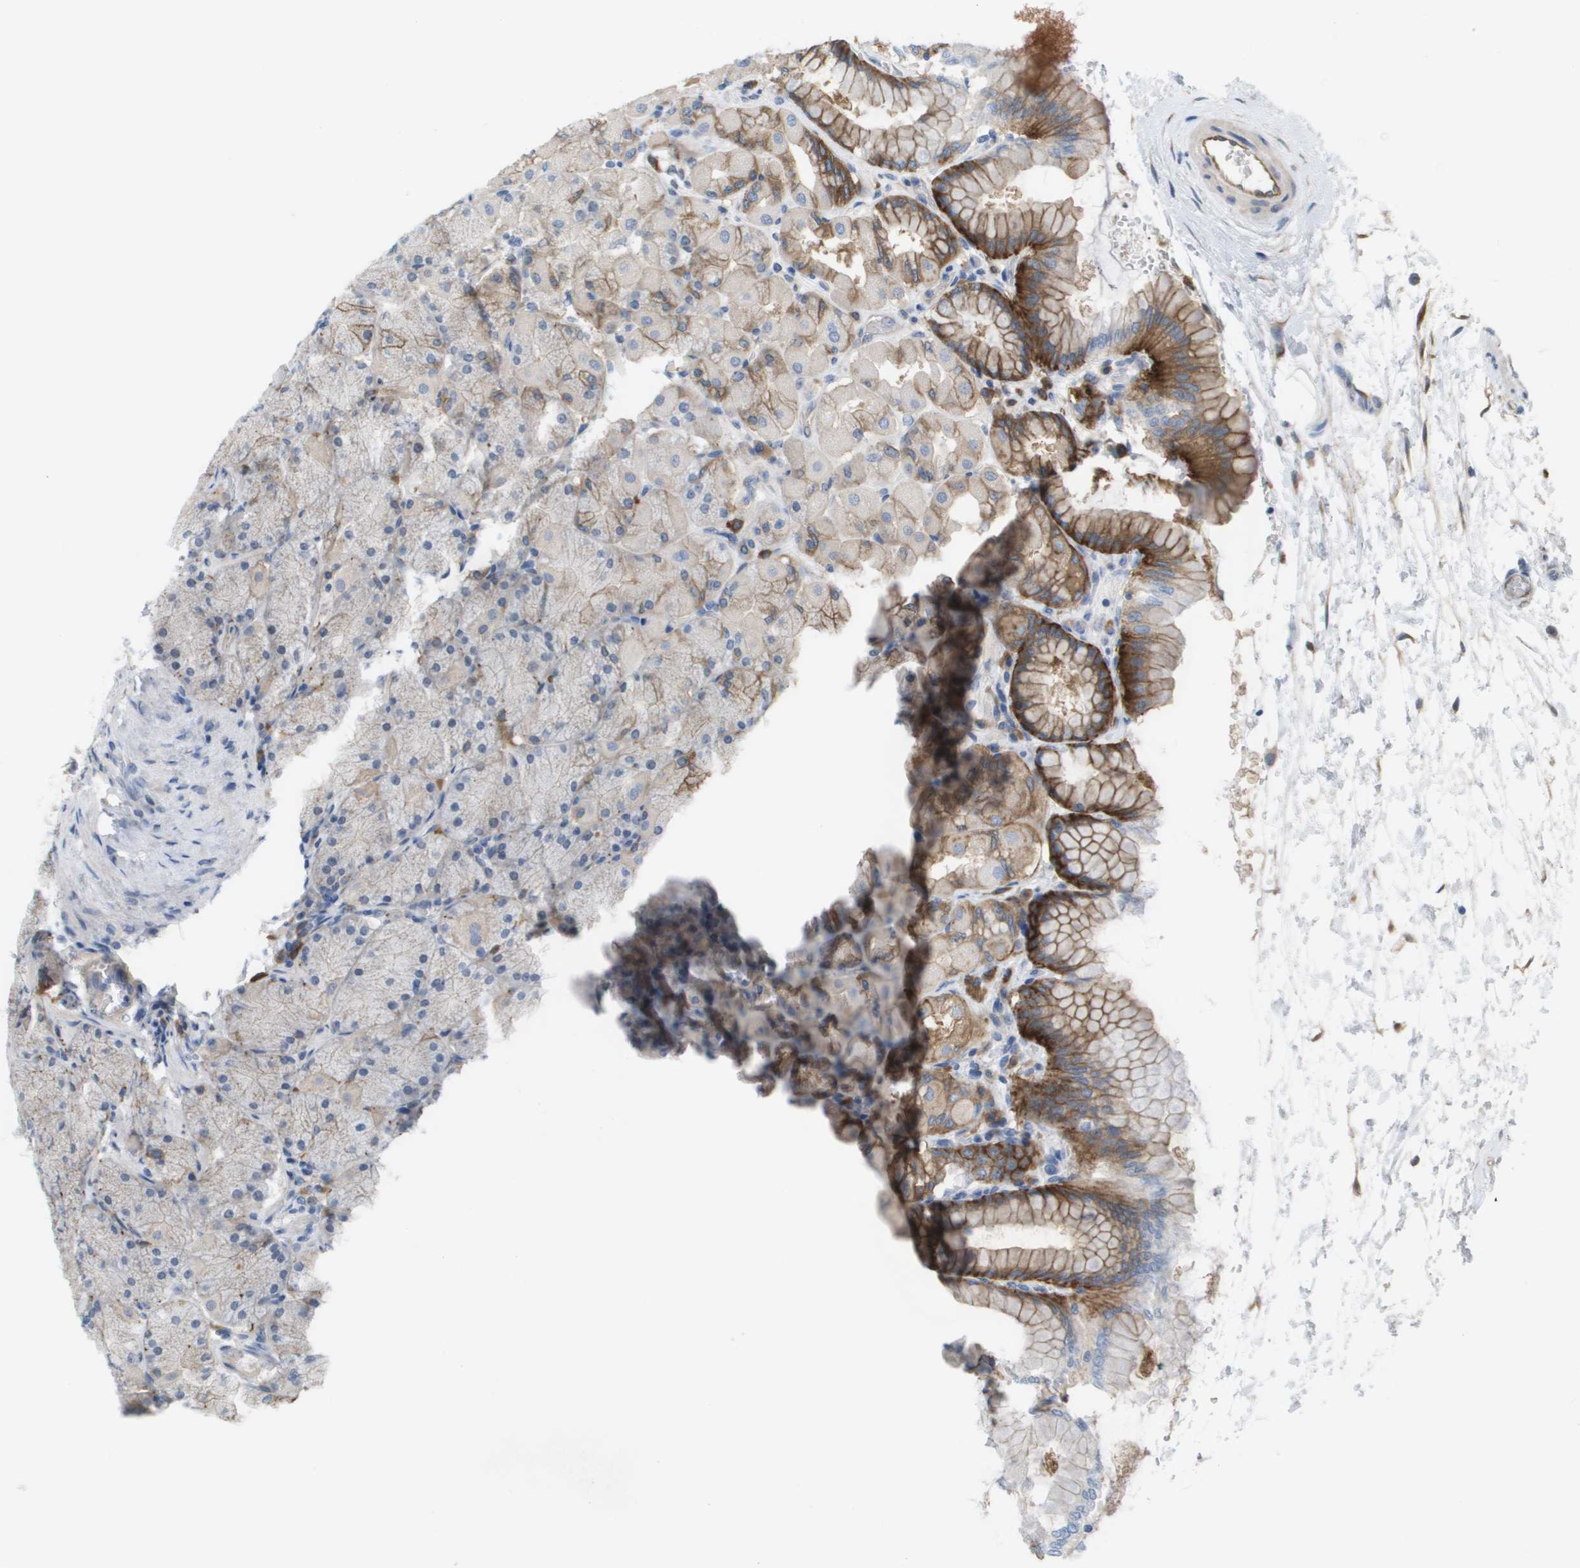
{"staining": {"intensity": "strong", "quantity": "<25%", "location": "cytoplasmic/membranous"}, "tissue": "stomach", "cell_type": "Glandular cells", "image_type": "normal", "snomed": [{"axis": "morphology", "description": "Normal tissue, NOS"}, {"axis": "topography", "description": "Stomach, upper"}], "caption": "A brown stain labels strong cytoplasmic/membranous expression of a protein in glandular cells of normal stomach. (DAB = brown stain, brightfield microscopy at high magnification).", "gene": "MARCHF8", "patient": {"sex": "female", "age": 56}}